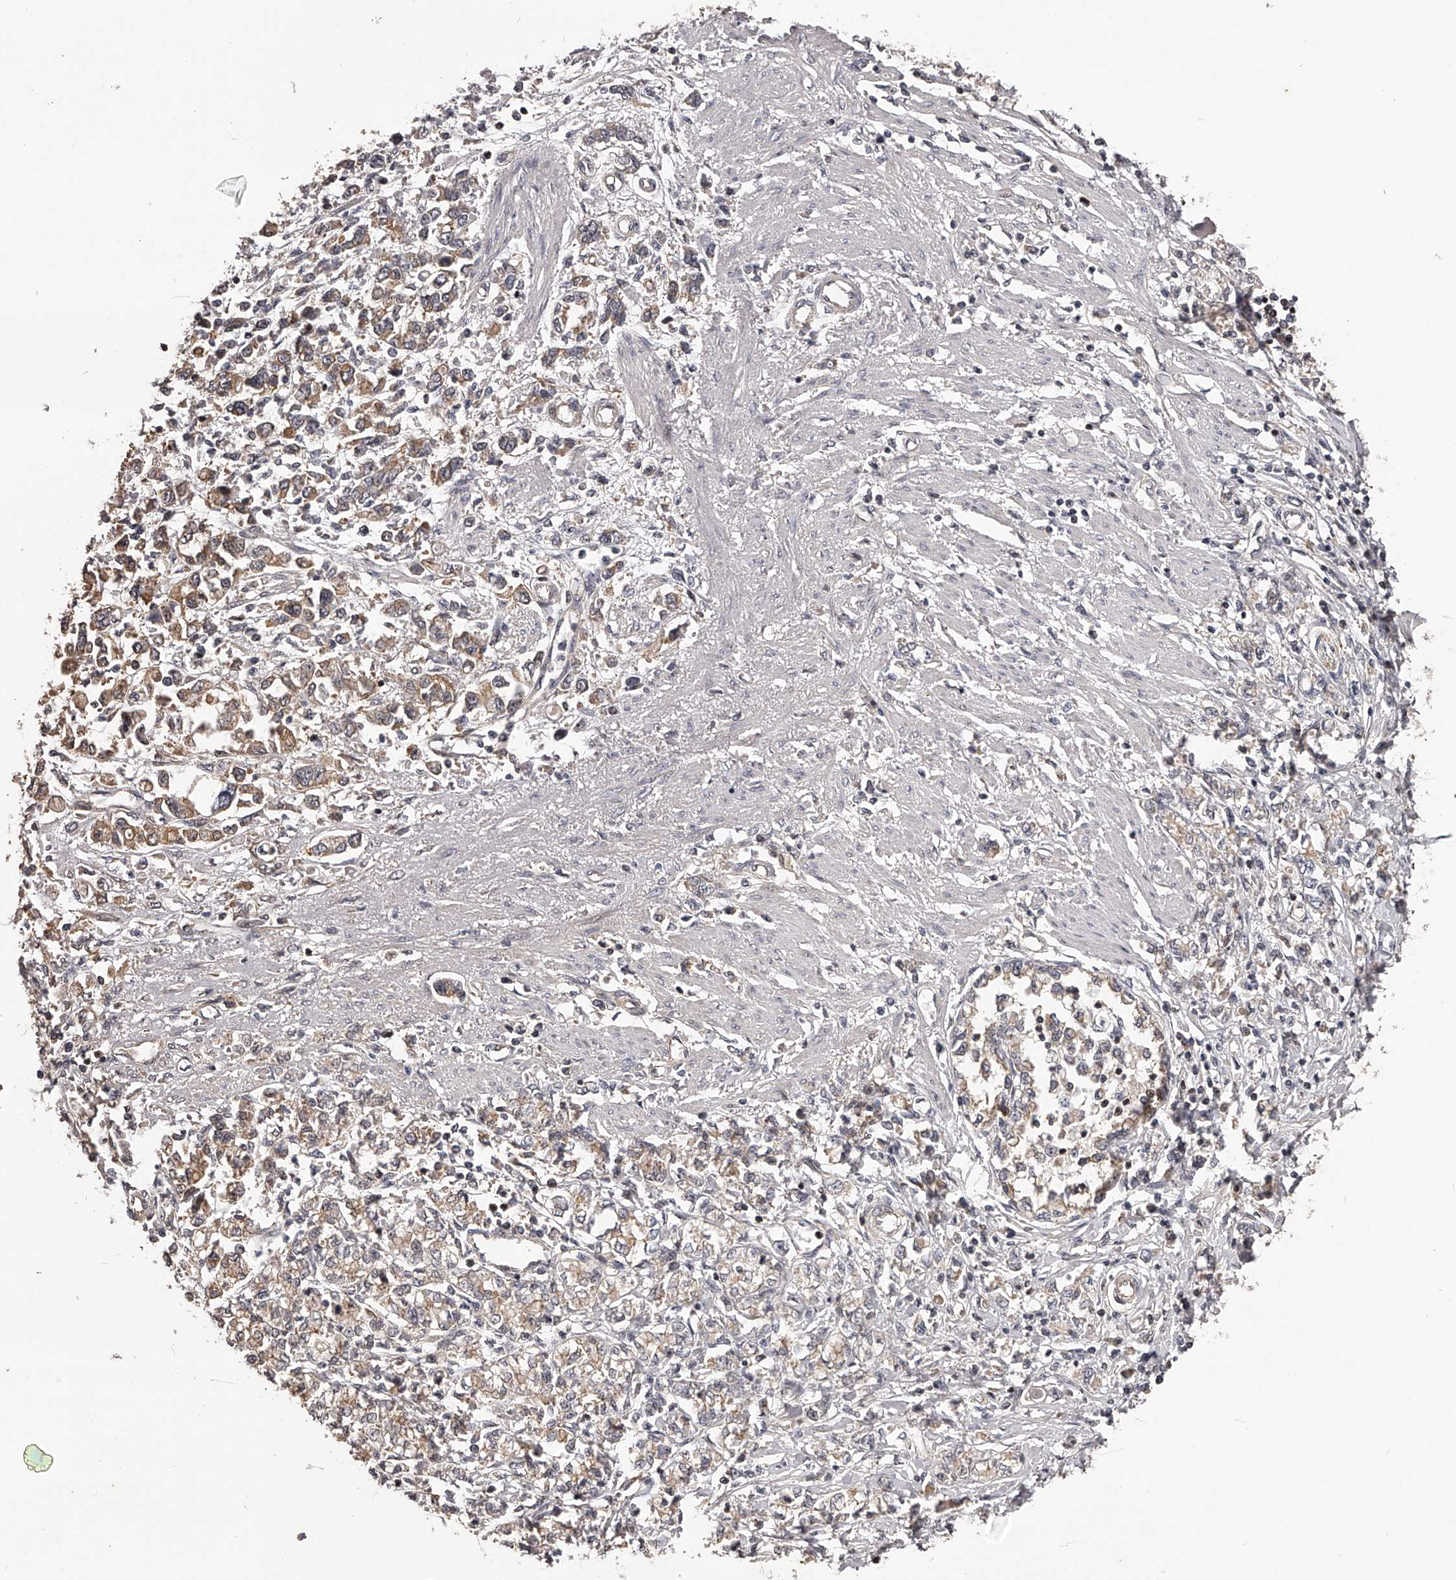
{"staining": {"intensity": "moderate", "quantity": ">75%", "location": "cytoplasmic/membranous"}, "tissue": "stomach cancer", "cell_type": "Tumor cells", "image_type": "cancer", "snomed": [{"axis": "morphology", "description": "Adenocarcinoma, NOS"}, {"axis": "topography", "description": "Stomach"}], "caption": "Brown immunohistochemical staining in stomach adenocarcinoma displays moderate cytoplasmic/membranous expression in approximately >75% of tumor cells. (brown staining indicates protein expression, while blue staining denotes nuclei).", "gene": "PFDN2", "patient": {"sex": "female", "age": 76}}